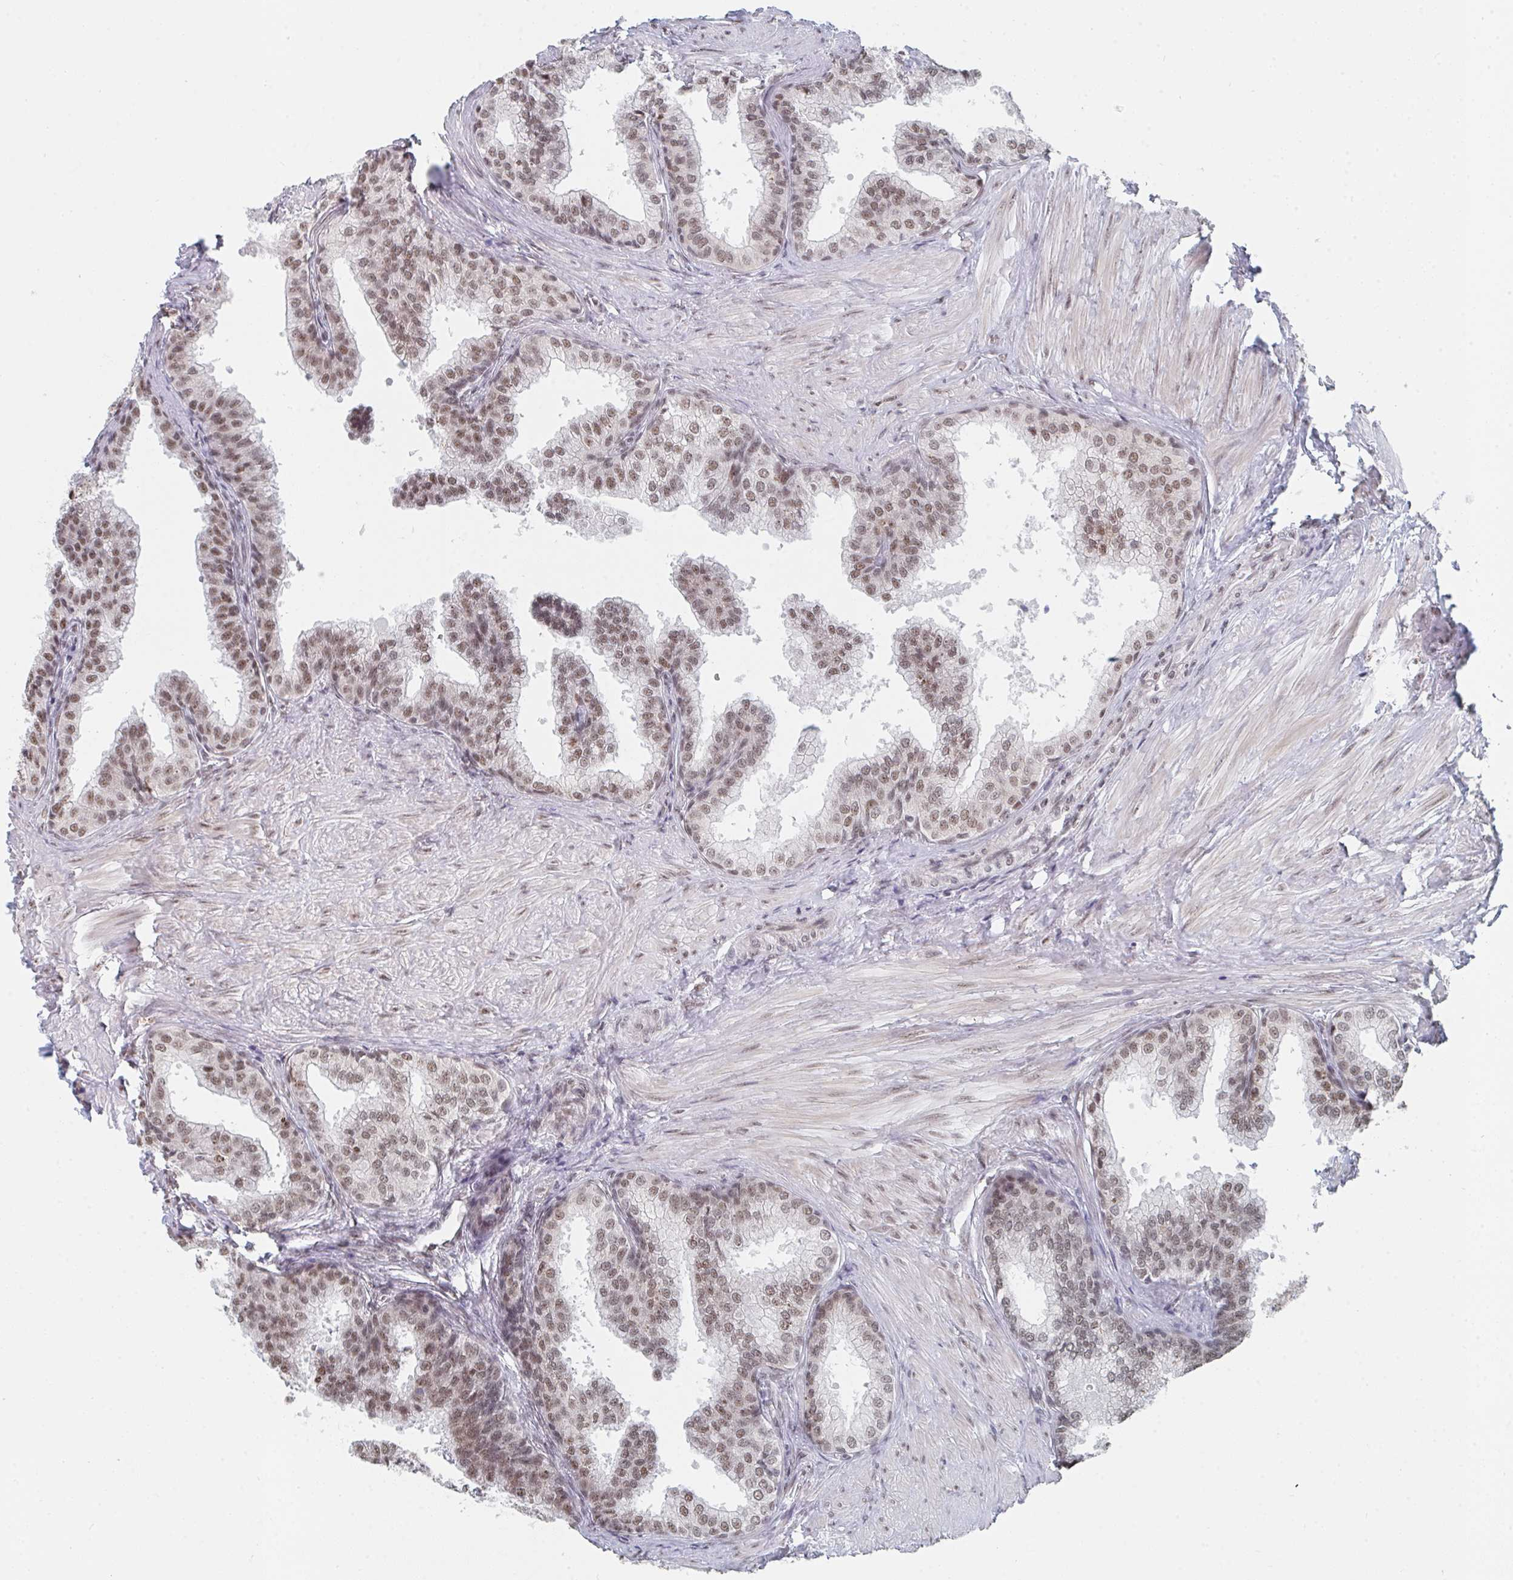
{"staining": {"intensity": "moderate", "quantity": ">75%", "location": "nuclear"}, "tissue": "prostate", "cell_type": "Glandular cells", "image_type": "normal", "snomed": [{"axis": "morphology", "description": "Normal tissue, NOS"}, {"axis": "topography", "description": "Prostate"}, {"axis": "topography", "description": "Peripheral nerve tissue"}], "caption": "Prostate stained with IHC displays moderate nuclear positivity in approximately >75% of glandular cells.", "gene": "MBNL1", "patient": {"sex": "male", "age": 55}}